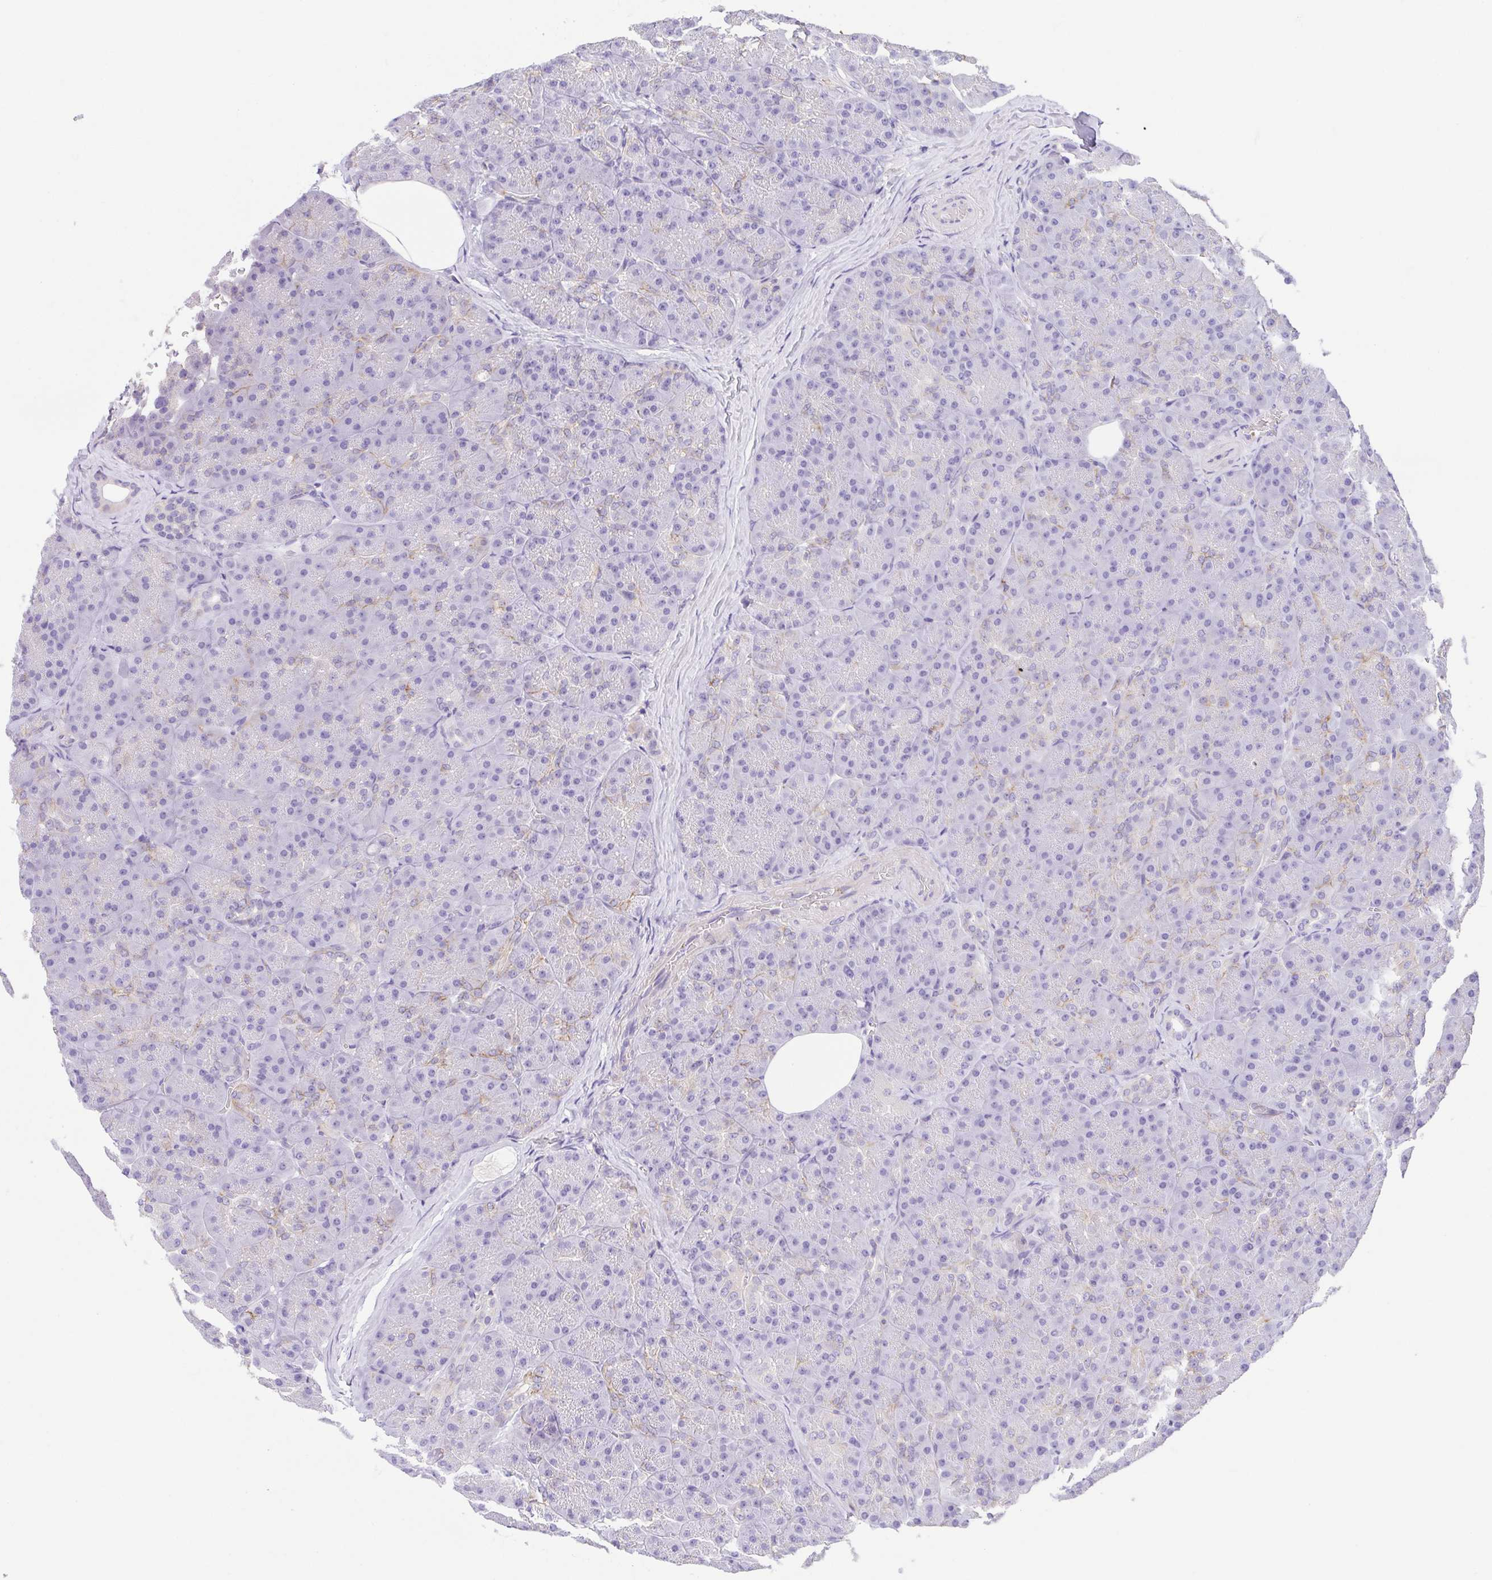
{"staining": {"intensity": "weak", "quantity": "<25%", "location": "cytoplasmic/membranous"}, "tissue": "pancreas", "cell_type": "Exocrine glandular cells", "image_type": "normal", "snomed": [{"axis": "morphology", "description": "Normal tissue, NOS"}, {"axis": "topography", "description": "Pancreas"}], "caption": "Immunohistochemistry (IHC) of unremarkable human pancreas demonstrates no expression in exocrine glandular cells. Nuclei are stained in blue.", "gene": "PRR14L", "patient": {"sex": "male", "age": 57}}